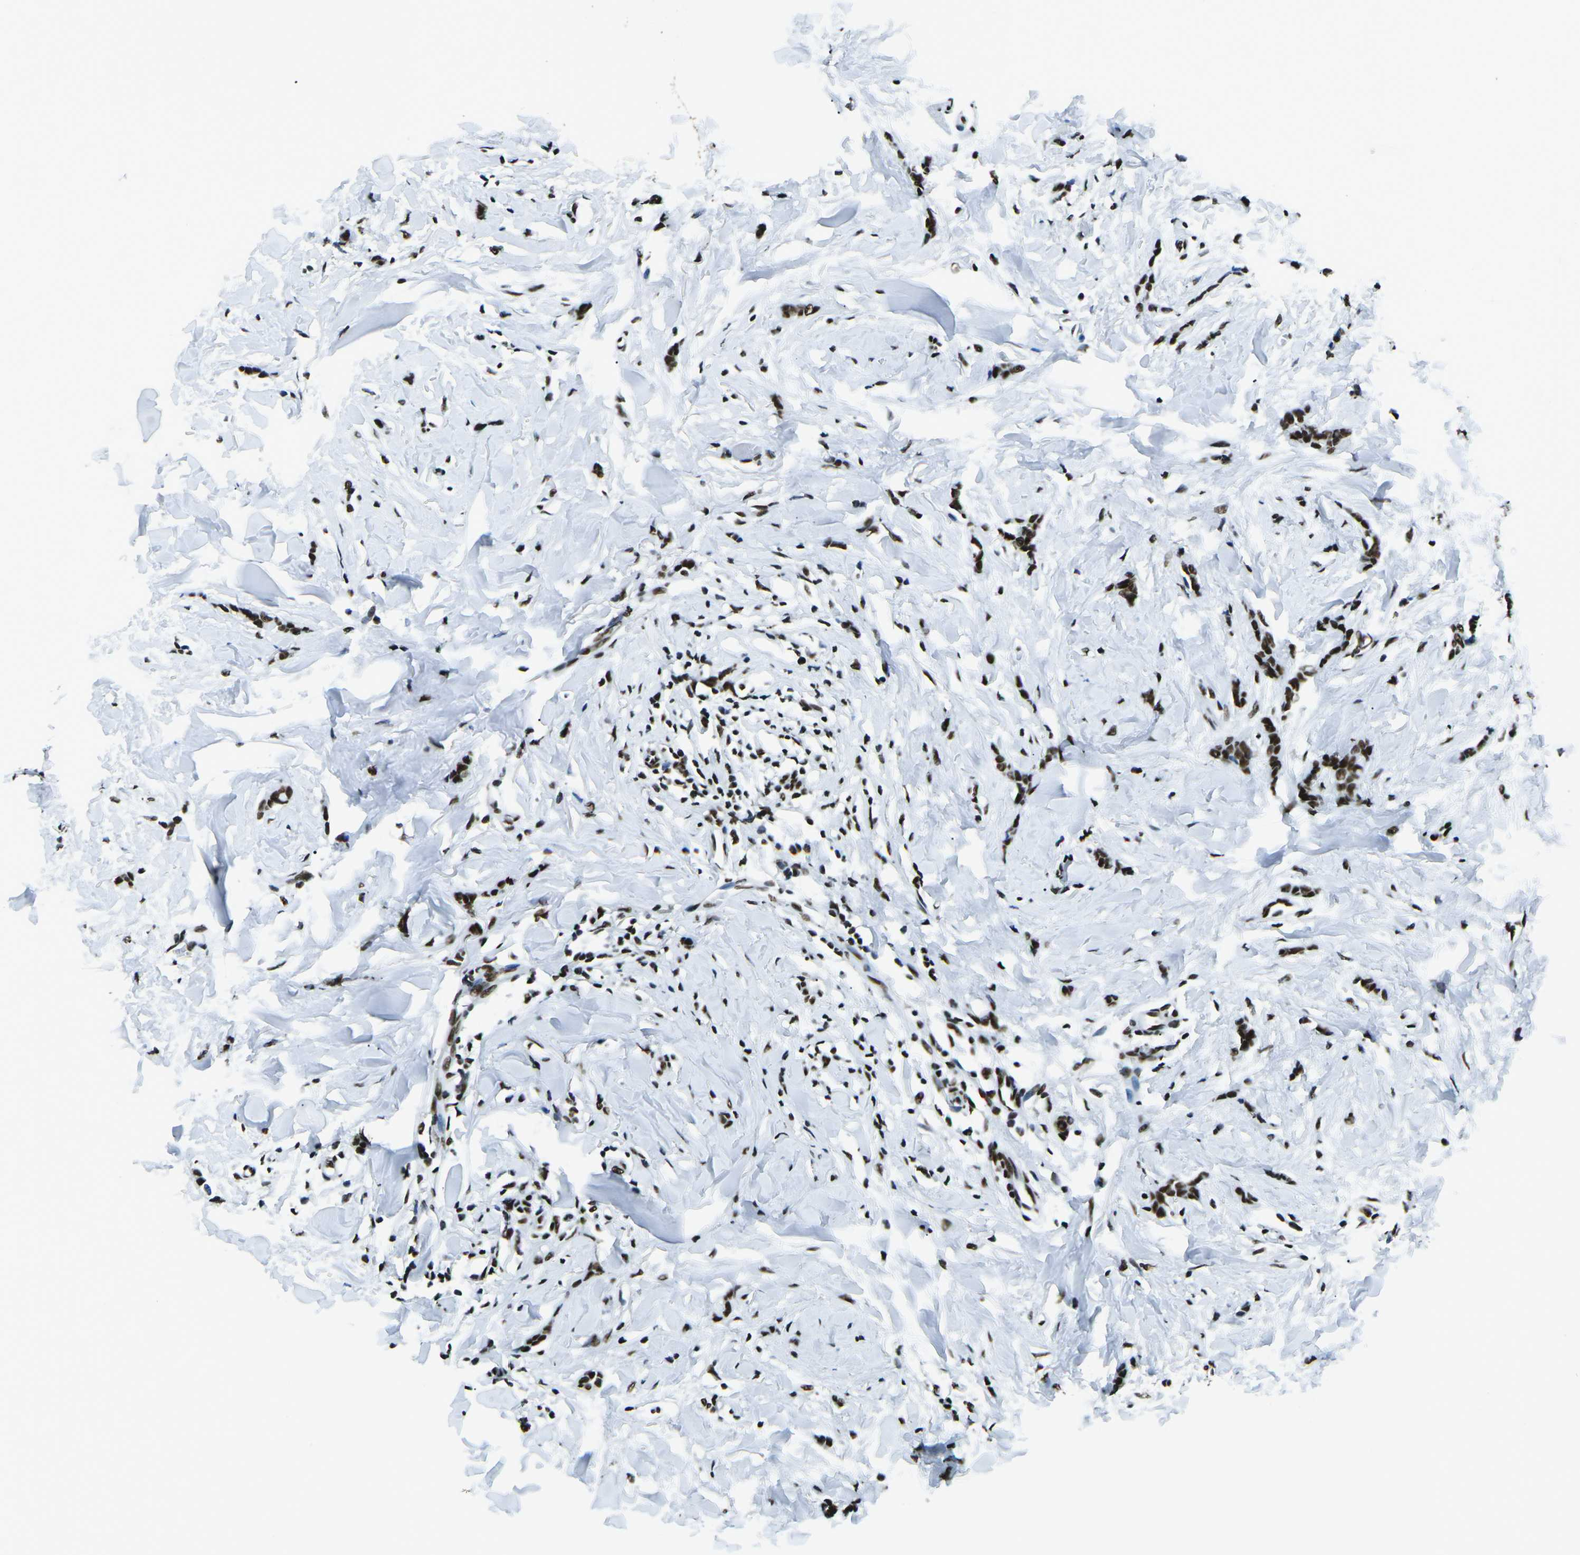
{"staining": {"intensity": "strong", "quantity": ">75%", "location": "nuclear"}, "tissue": "breast cancer", "cell_type": "Tumor cells", "image_type": "cancer", "snomed": [{"axis": "morphology", "description": "Lobular carcinoma"}, {"axis": "topography", "description": "Skin"}, {"axis": "topography", "description": "Breast"}], "caption": "Lobular carcinoma (breast) was stained to show a protein in brown. There is high levels of strong nuclear positivity in about >75% of tumor cells.", "gene": "HNRNPL", "patient": {"sex": "female", "age": 46}}